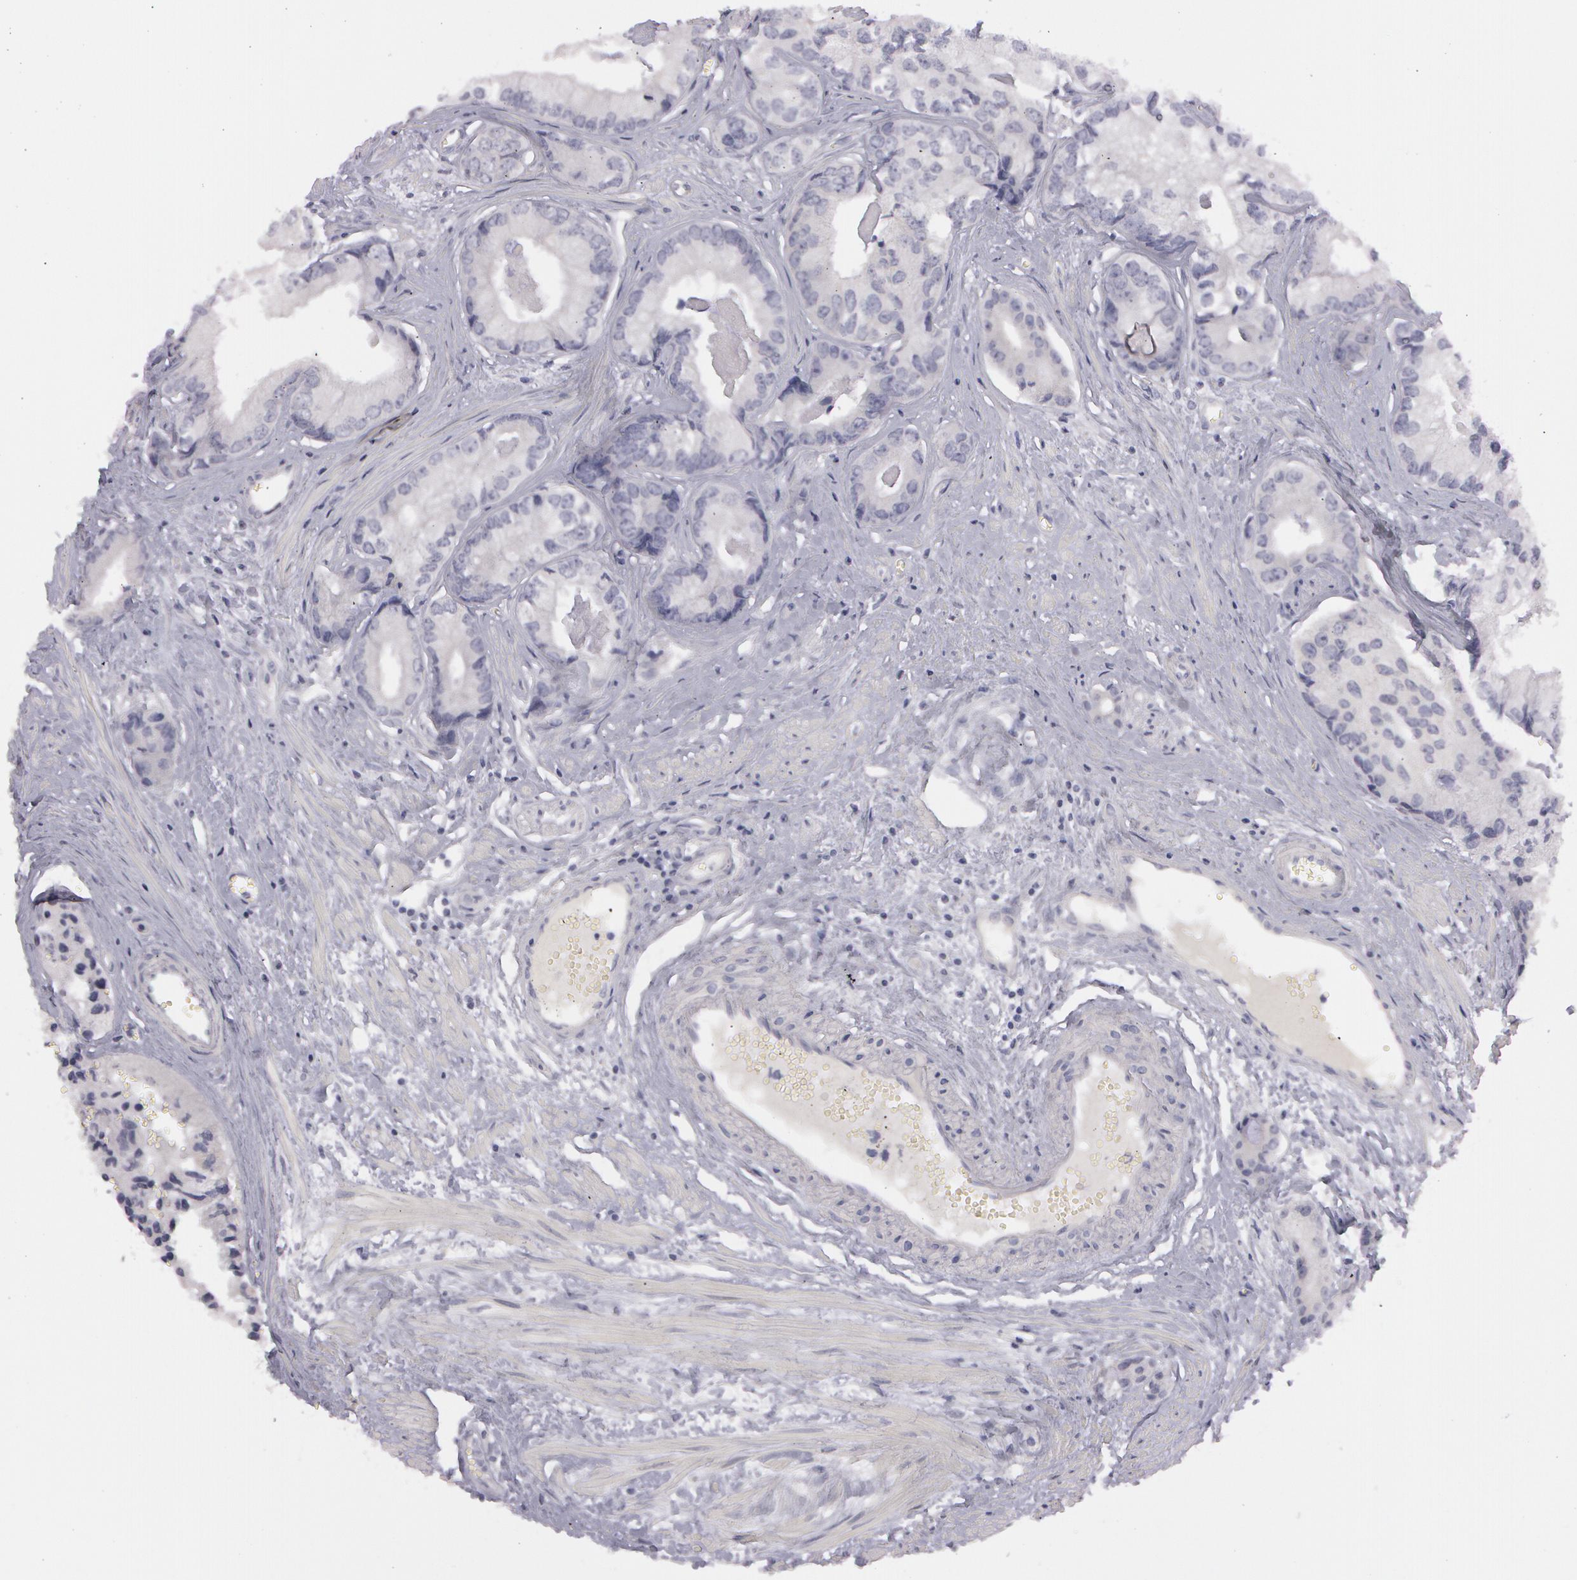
{"staining": {"intensity": "negative", "quantity": "none", "location": "none"}, "tissue": "prostate cancer", "cell_type": "Tumor cells", "image_type": "cancer", "snomed": [{"axis": "morphology", "description": "Adenocarcinoma, High grade"}, {"axis": "topography", "description": "Prostate"}], "caption": "A photomicrograph of high-grade adenocarcinoma (prostate) stained for a protein reveals no brown staining in tumor cells.", "gene": "IL1RN", "patient": {"sex": "male", "age": 56}}